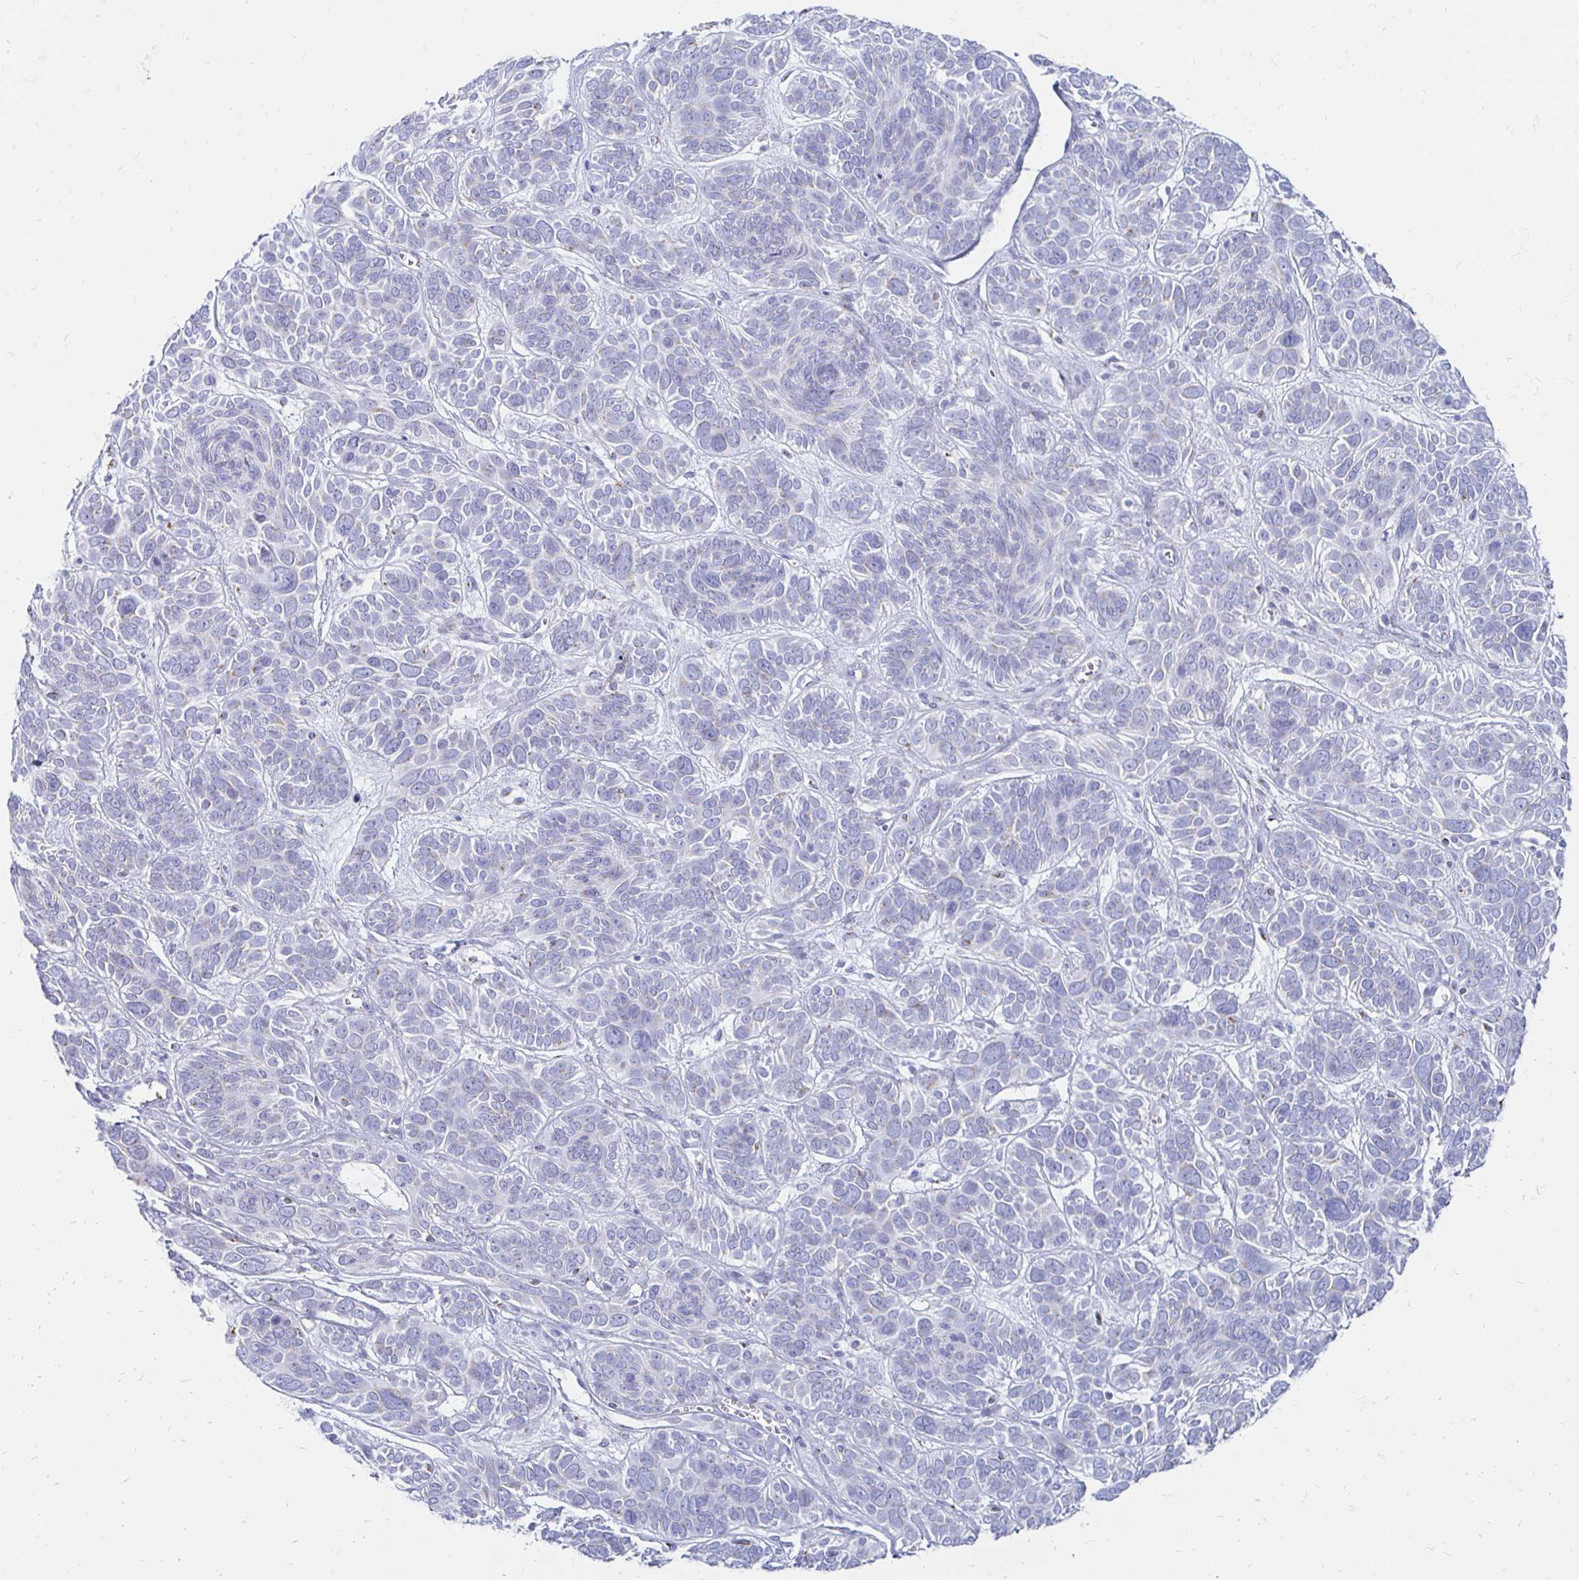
{"staining": {"intensity": "negative", "quantity": "none", "location": "none"}, "tissue": "skin cancer", "cell_type": "Tumor cells", "image_type": "cancer", "snomed": [{"axis": "morphology", "description": "Basal cell carcinoma"}, {"axis": "topography", "description": "Skin"}, {"axis": "topography", "description": "Skin of face"}], "caption": "Basal cell carcinoma (skin) was stained to show a protein in brown. There is no significant positivity in tumor cells.", "gene": "PAGE4", "patient": {"sex": "male", "age": 73}}